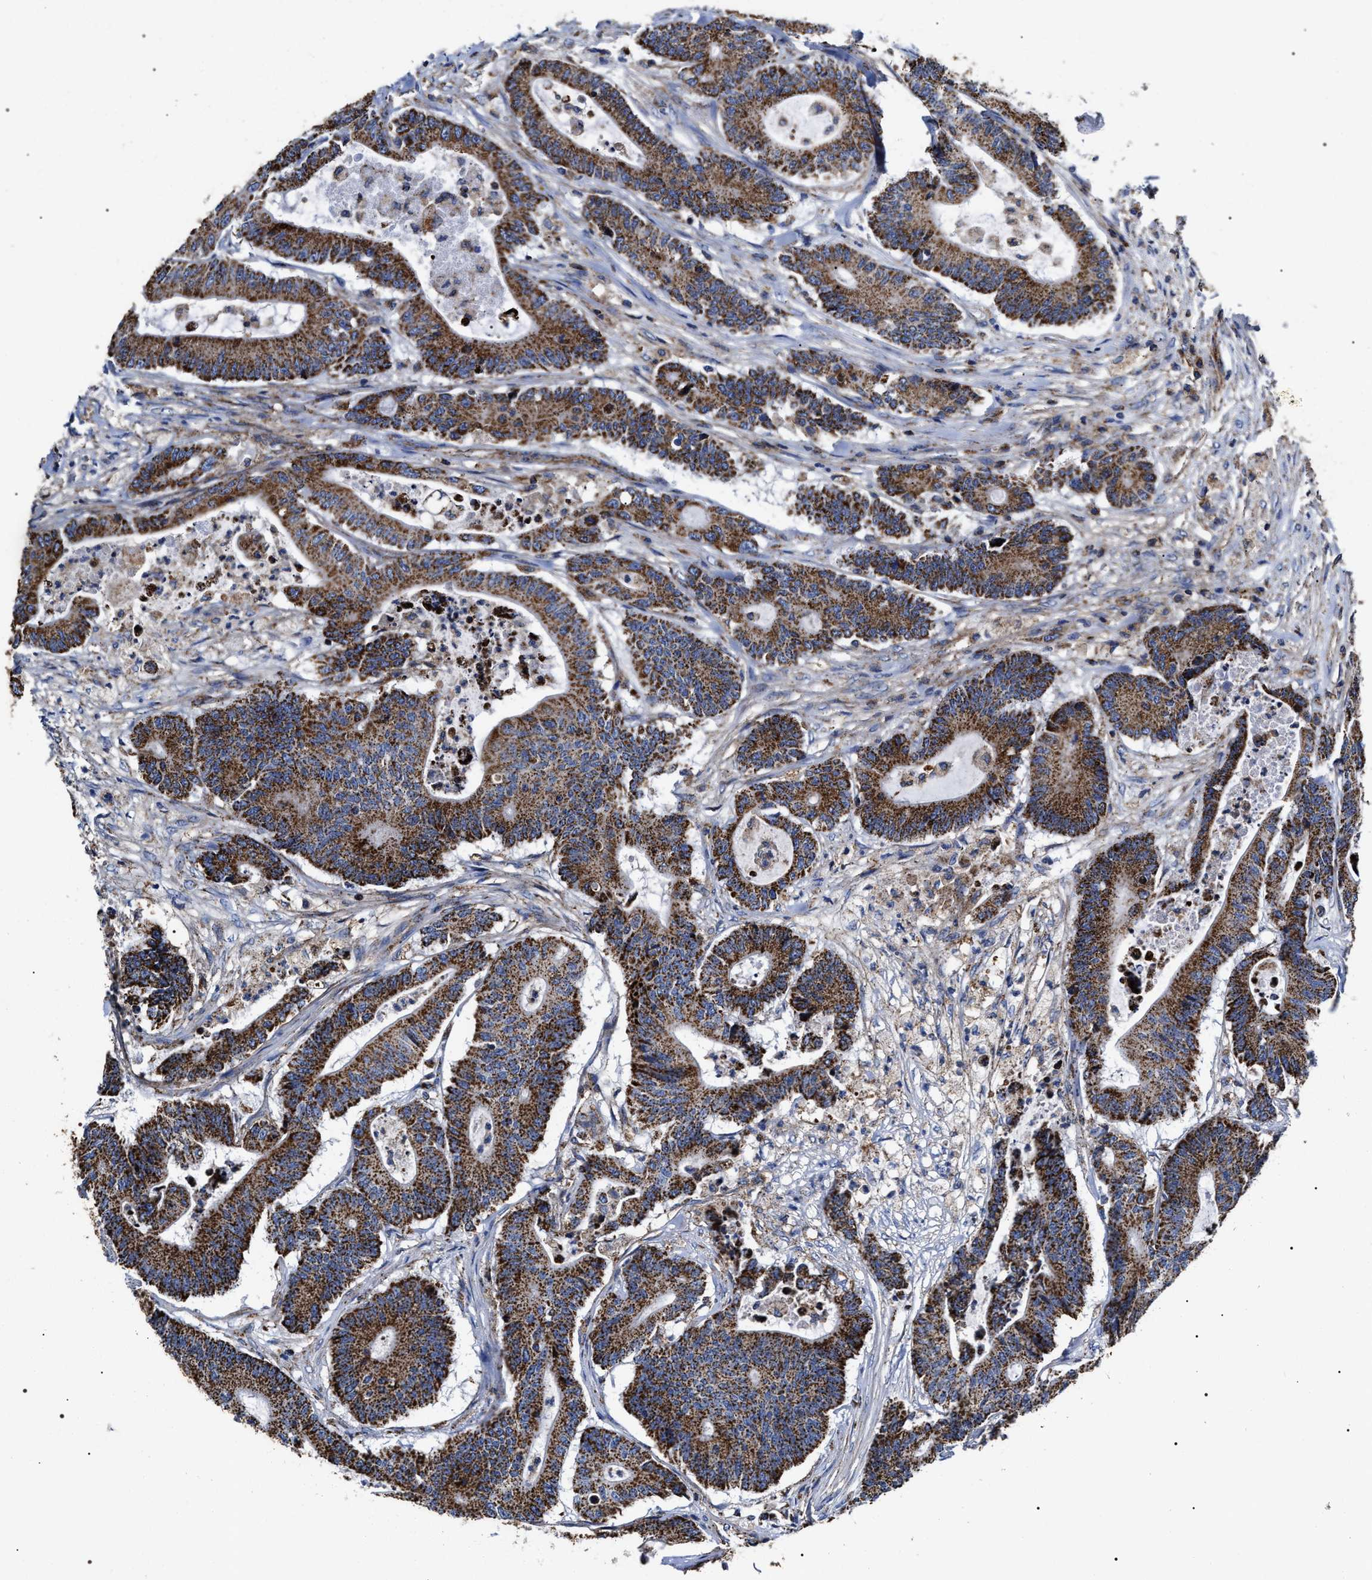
{"staining": {"intensity": "strong", "quantity": ">75%", "location": "cytoplasmic/membranous"}, "tissue": "colorectal cancer", "cell_type": "Tumor cells", "image_type": "cancer", "snomed": [{"axis": "morphology", "description": "Adenocarcinoma, NOS"}, {"axis": "topography", "description": "Colon"}], "caption": "Strong cytoplasmic/membranous expression for a protein is present in approximately >75% of tumor cells of colorectal adenocarcinoma using IHC.", "gene": "COG5", "patient": {"sex": "female", "age": 84}}